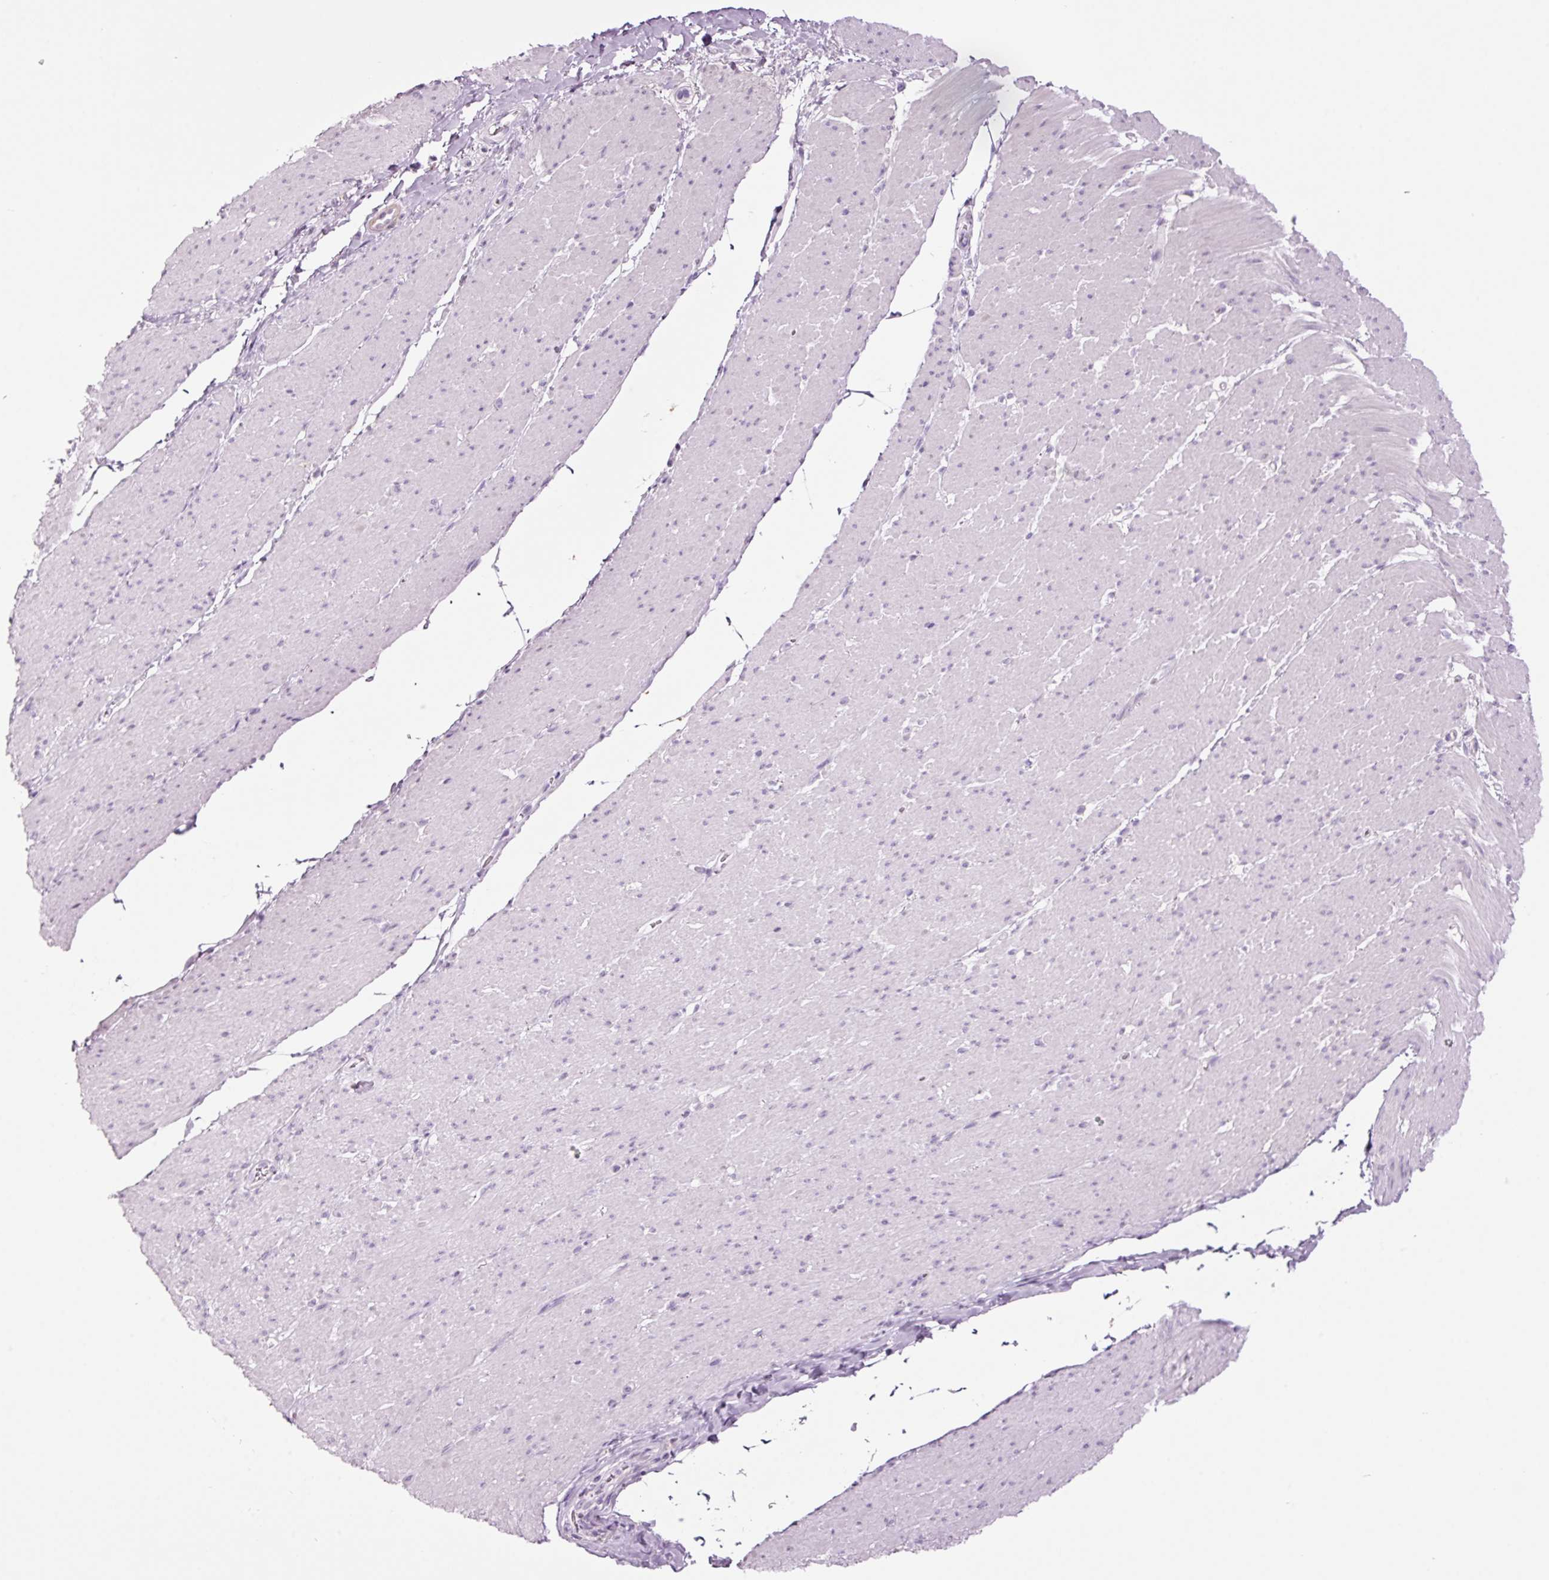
{"staining": {"intensity": "negative", "quantity": "none", "location": "none"}, "tissue": "smooth muscle", "cell_type": "Smooth muscle cells", "image_type": "normal", "snomed": [{"axis": "morphology", "description": "Normal tissue, NOS"}, {"axis": "topography", "description": "Smooth muscle"}, {"axis": "topography", "description": "Rectum"}], "caption": "Immunohistochemistry photomicrograph of normal smooth muscle: human smooth muscle stained with DAB exhibits no significant protein expression in smooth muscle cells.", "gene": "KLF1", "patient": {"sex": "male", "age": 53}}